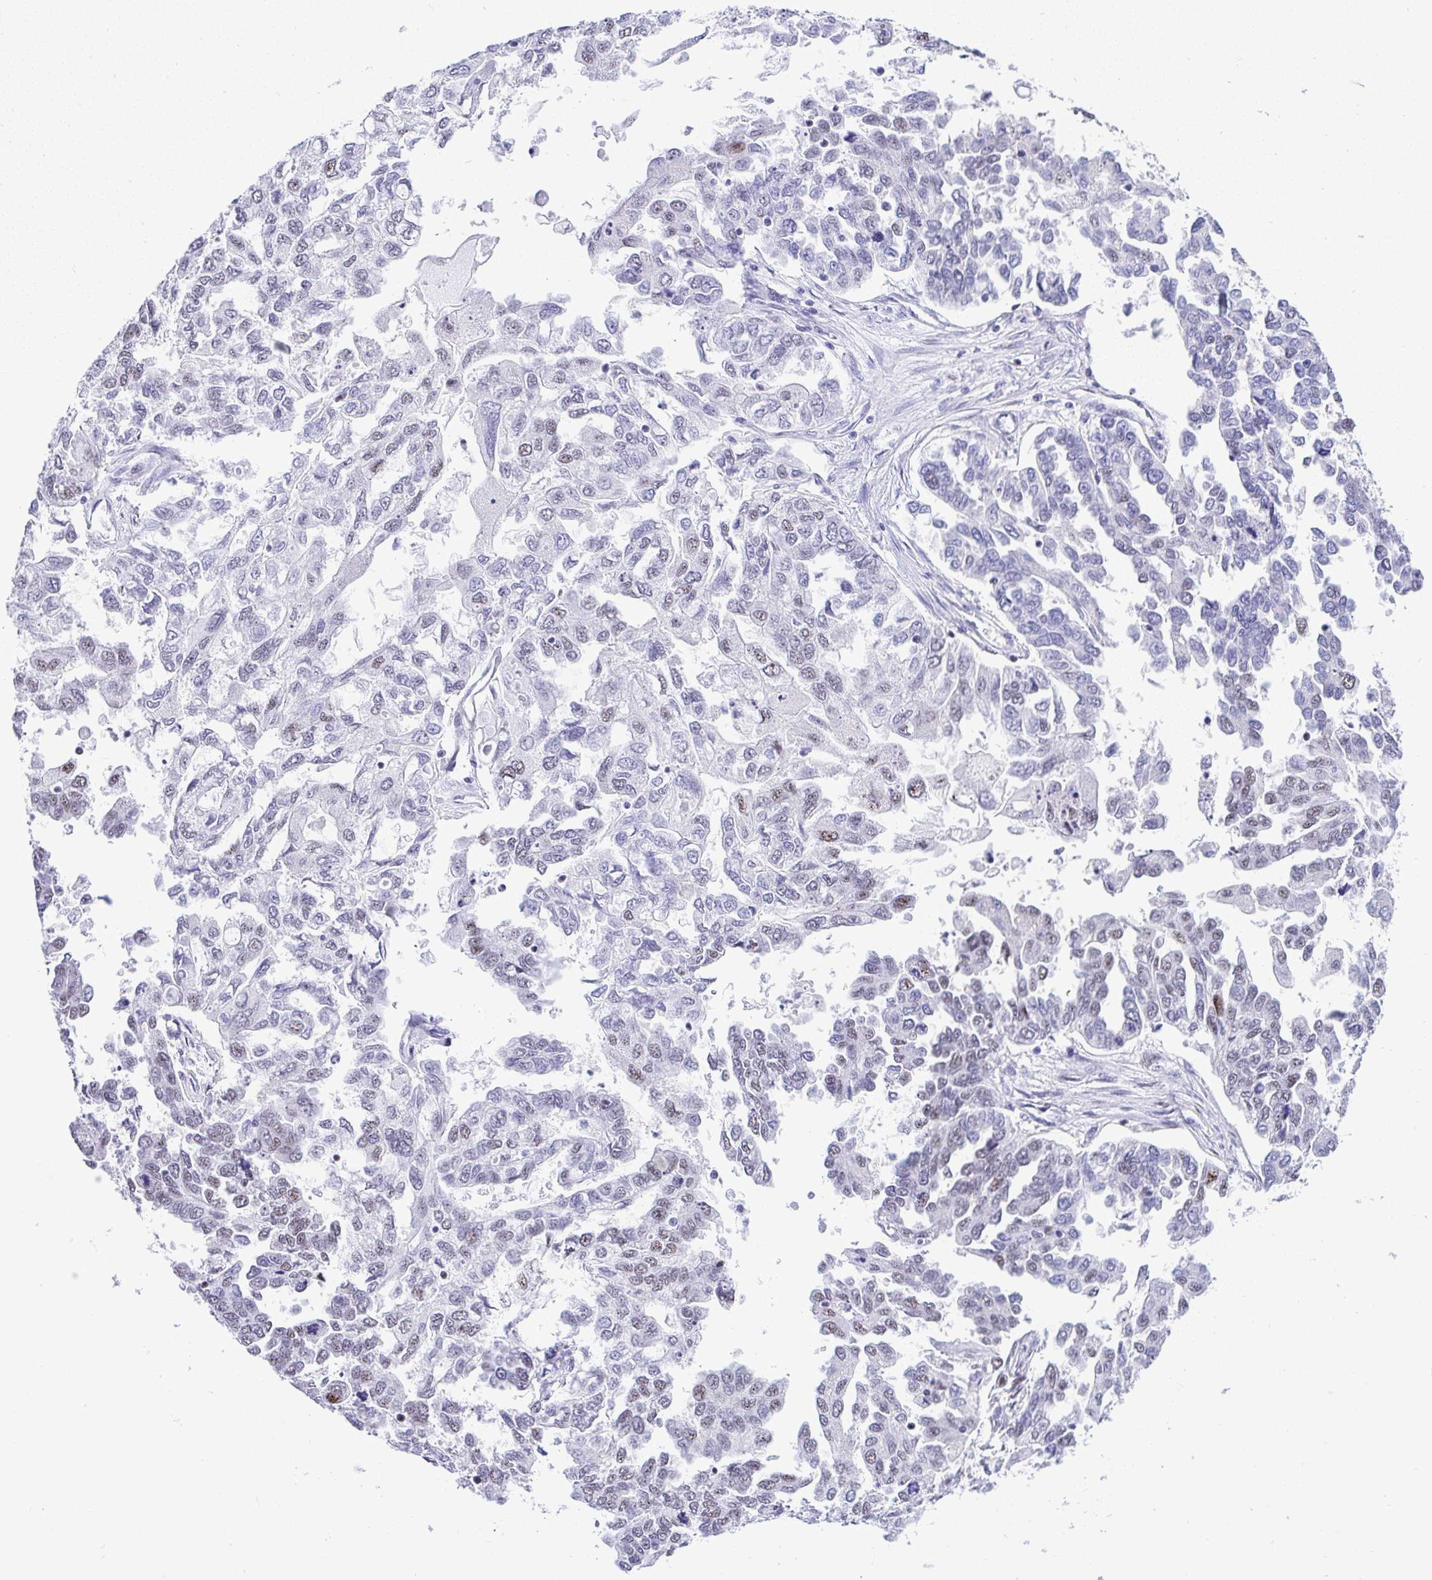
{"staining": {"intensity": "moderate", "quantity": "25%-75%", "location": "nuclear"}, "tissue": "ovarian cancer", "cell_type": "Tumor cells", "image_type": "cancer", "snomed": [{"axis": "morphology", "description": "Cystadenocarcinoma, serous, NOS"}, {"axis": "topography", "description": "Ovary"}], "caption": "The immunohistochemical stain highlights moderate nuclear staining in tumor cells of ovarian serous cystadenocarcinoma tissue.", "gene": "NR1D2", "patient": {"sex": "female", "age": 53}}